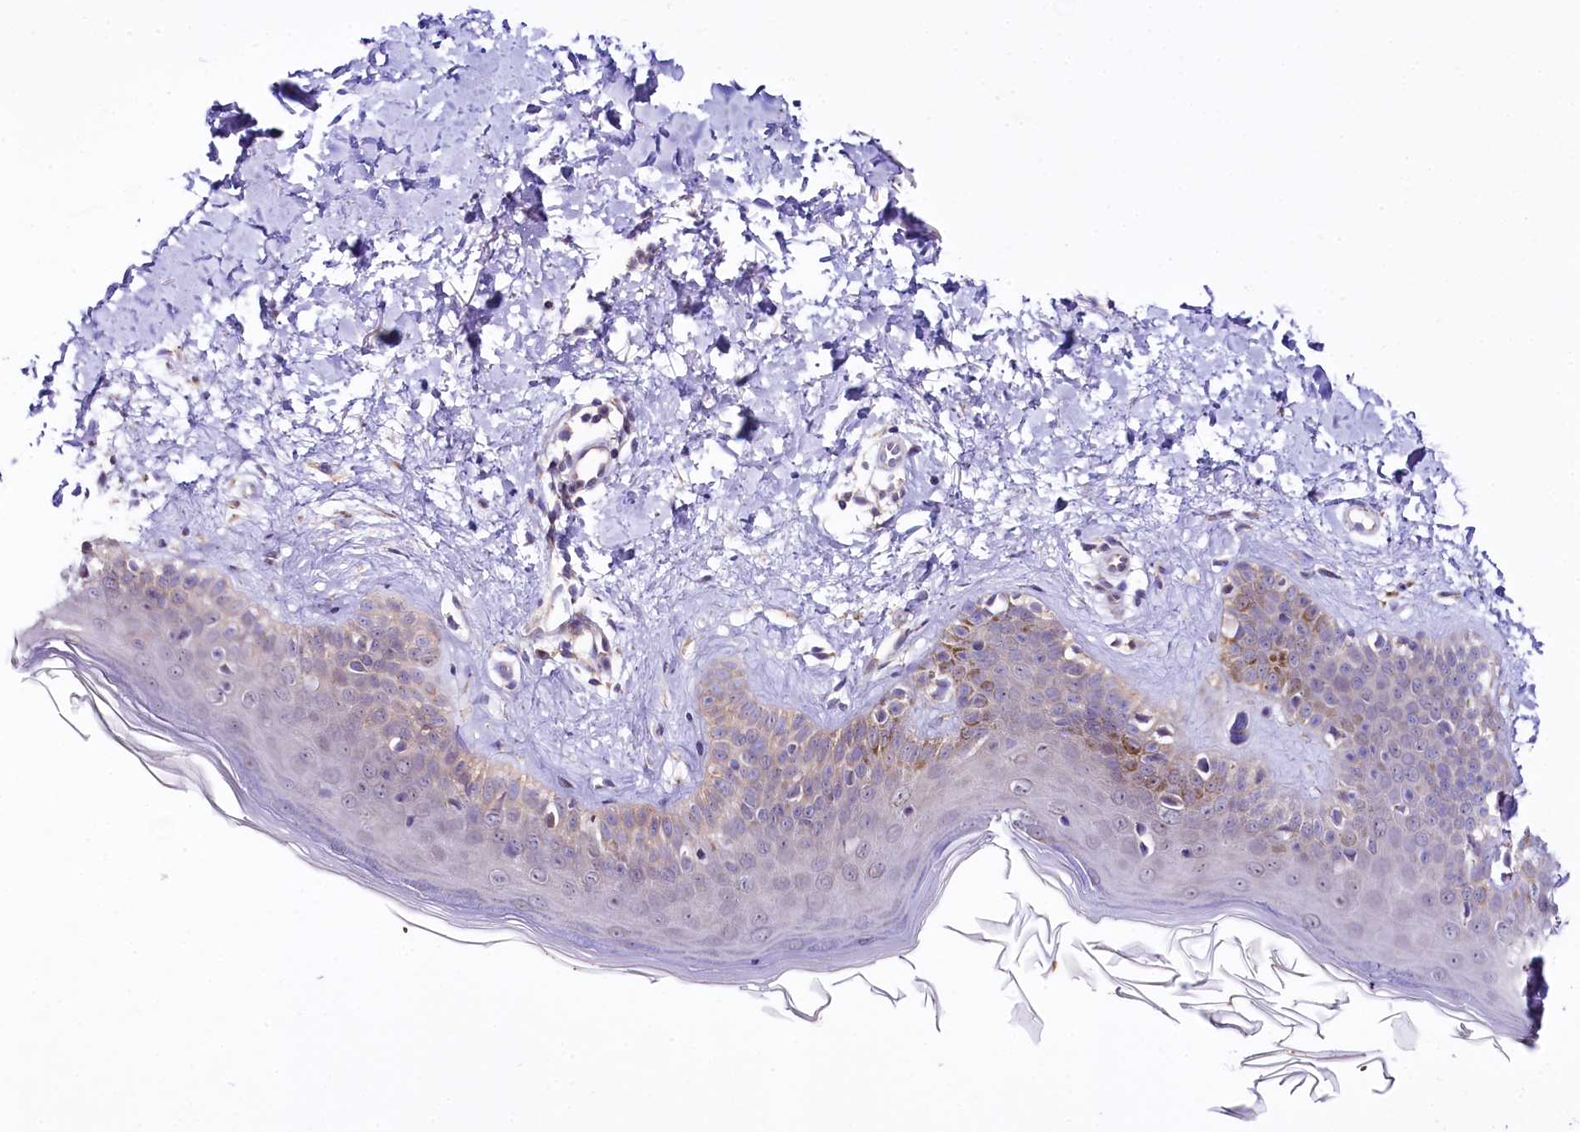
{"staining": {"intensity": "moderate", "quantity": ">75%", "location": "cytoplasmic/membranous"}, "tissue": "skin", "cell_type": "Fibroblasts", "image_type": "normal", "snomed": [{"axis": "morphology", "description": "Normal tissue, NOS"}, {"axis": "topography", "description": "Skin"}], "caption": "Approximately >75% of fibroblasts in unremarkable skin display moderate cytoplasmic/membranous protein staining as visualized by brown immunohistochemical staining.", "gene": "CEP295", "patient": {"sex": "male", "age": 52}}